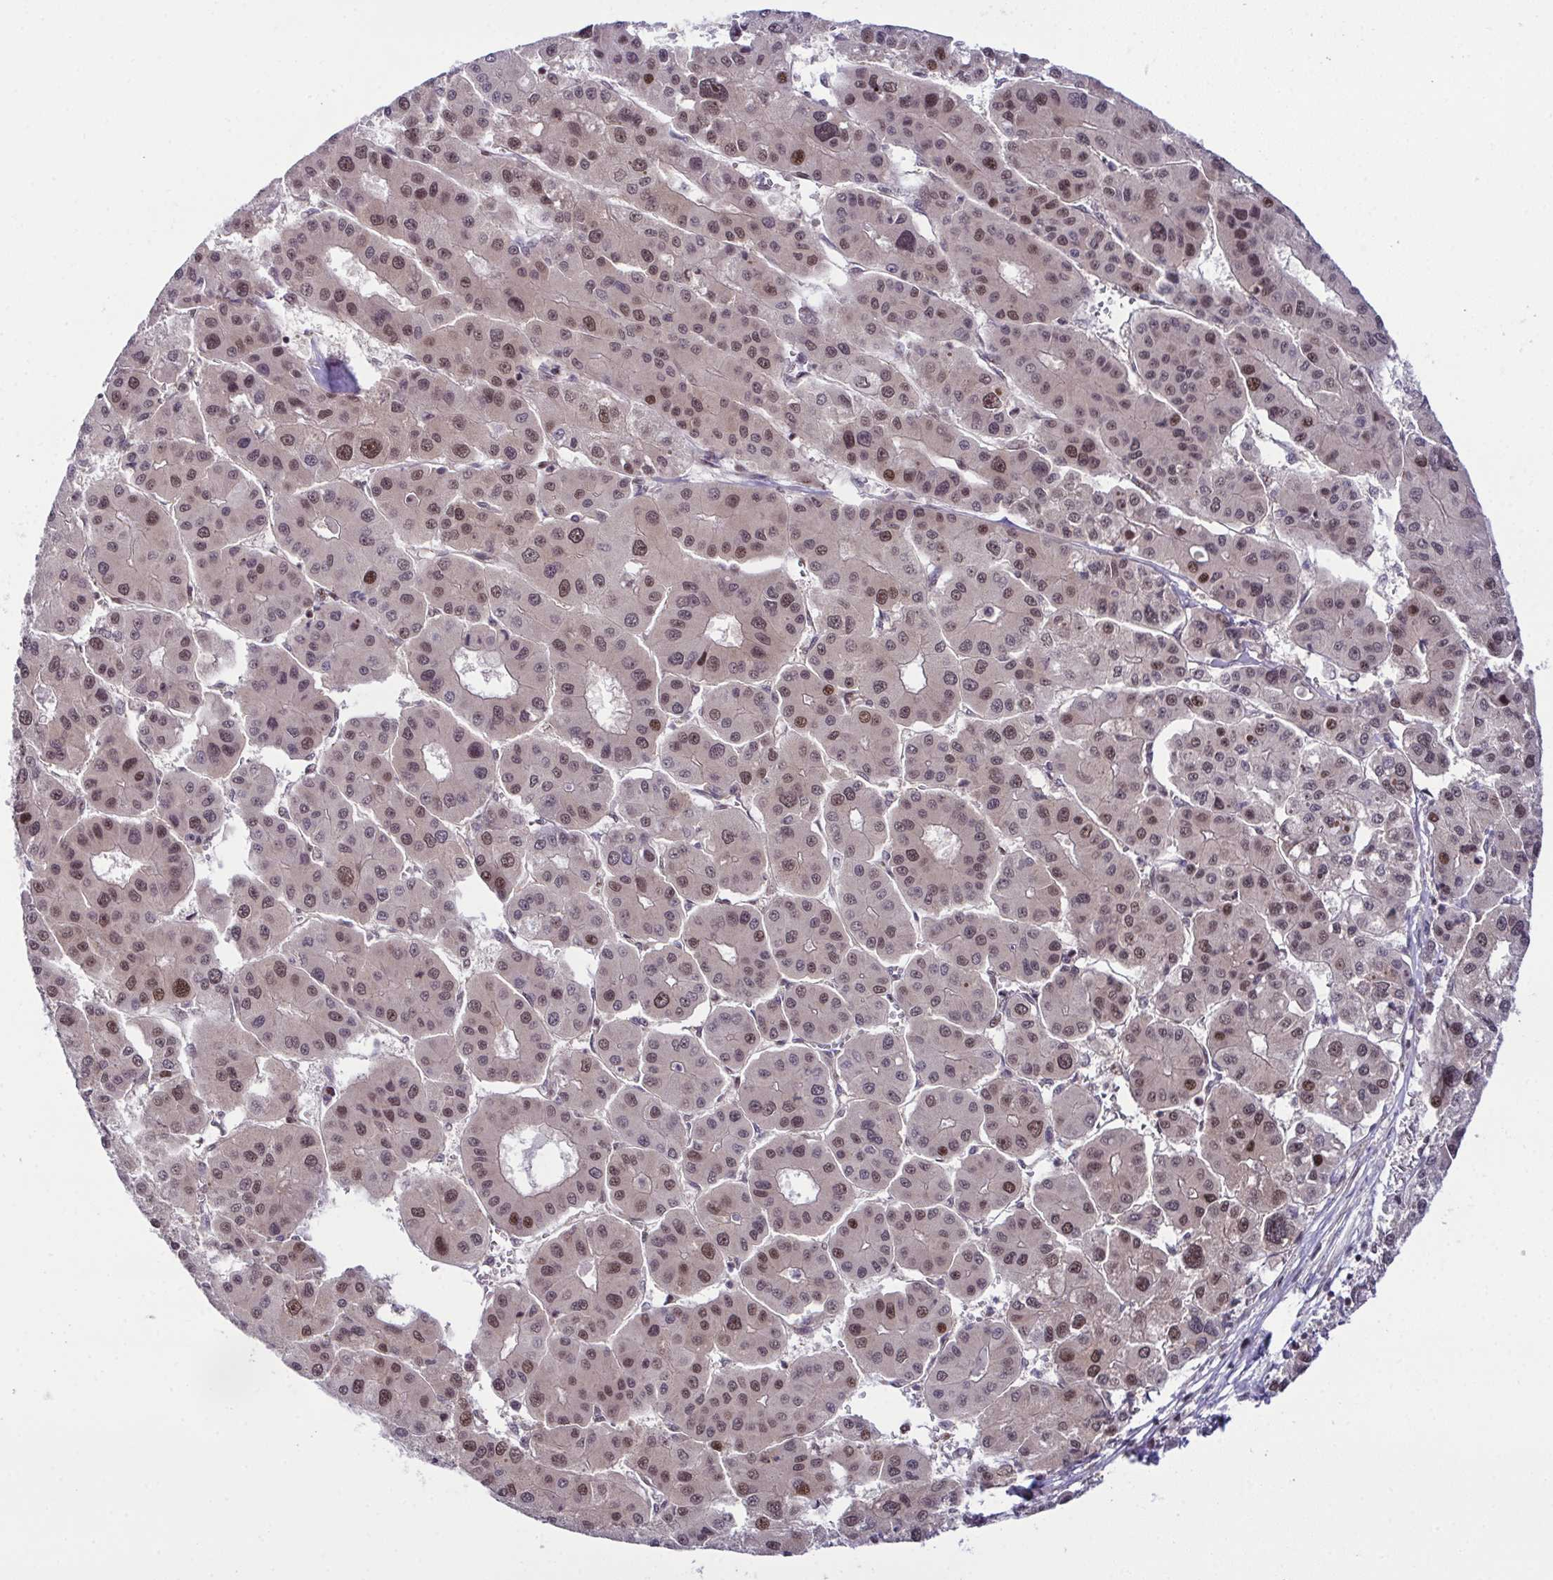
{"staining": {"intensity": "moderate", "quantity": ">75%", "location": "nuclear"}, "tissue": "liver cancer", "cell_type": "Tumor cells", "image_type": "cancer", "snomed": [{"axis": "morphology", "description": "Carcinoma, Hepatocellular, NOS"}, {"axis": "topography", "description": "Liver"}], "caption": "Liver cancer stained with DAB immunohistochemistry exhibits medium levels of moderate nuclear positivity in about >75% of tumor cells.", "gene": "DNAJB1", "patient": {"sex": "male", "age": 73}}